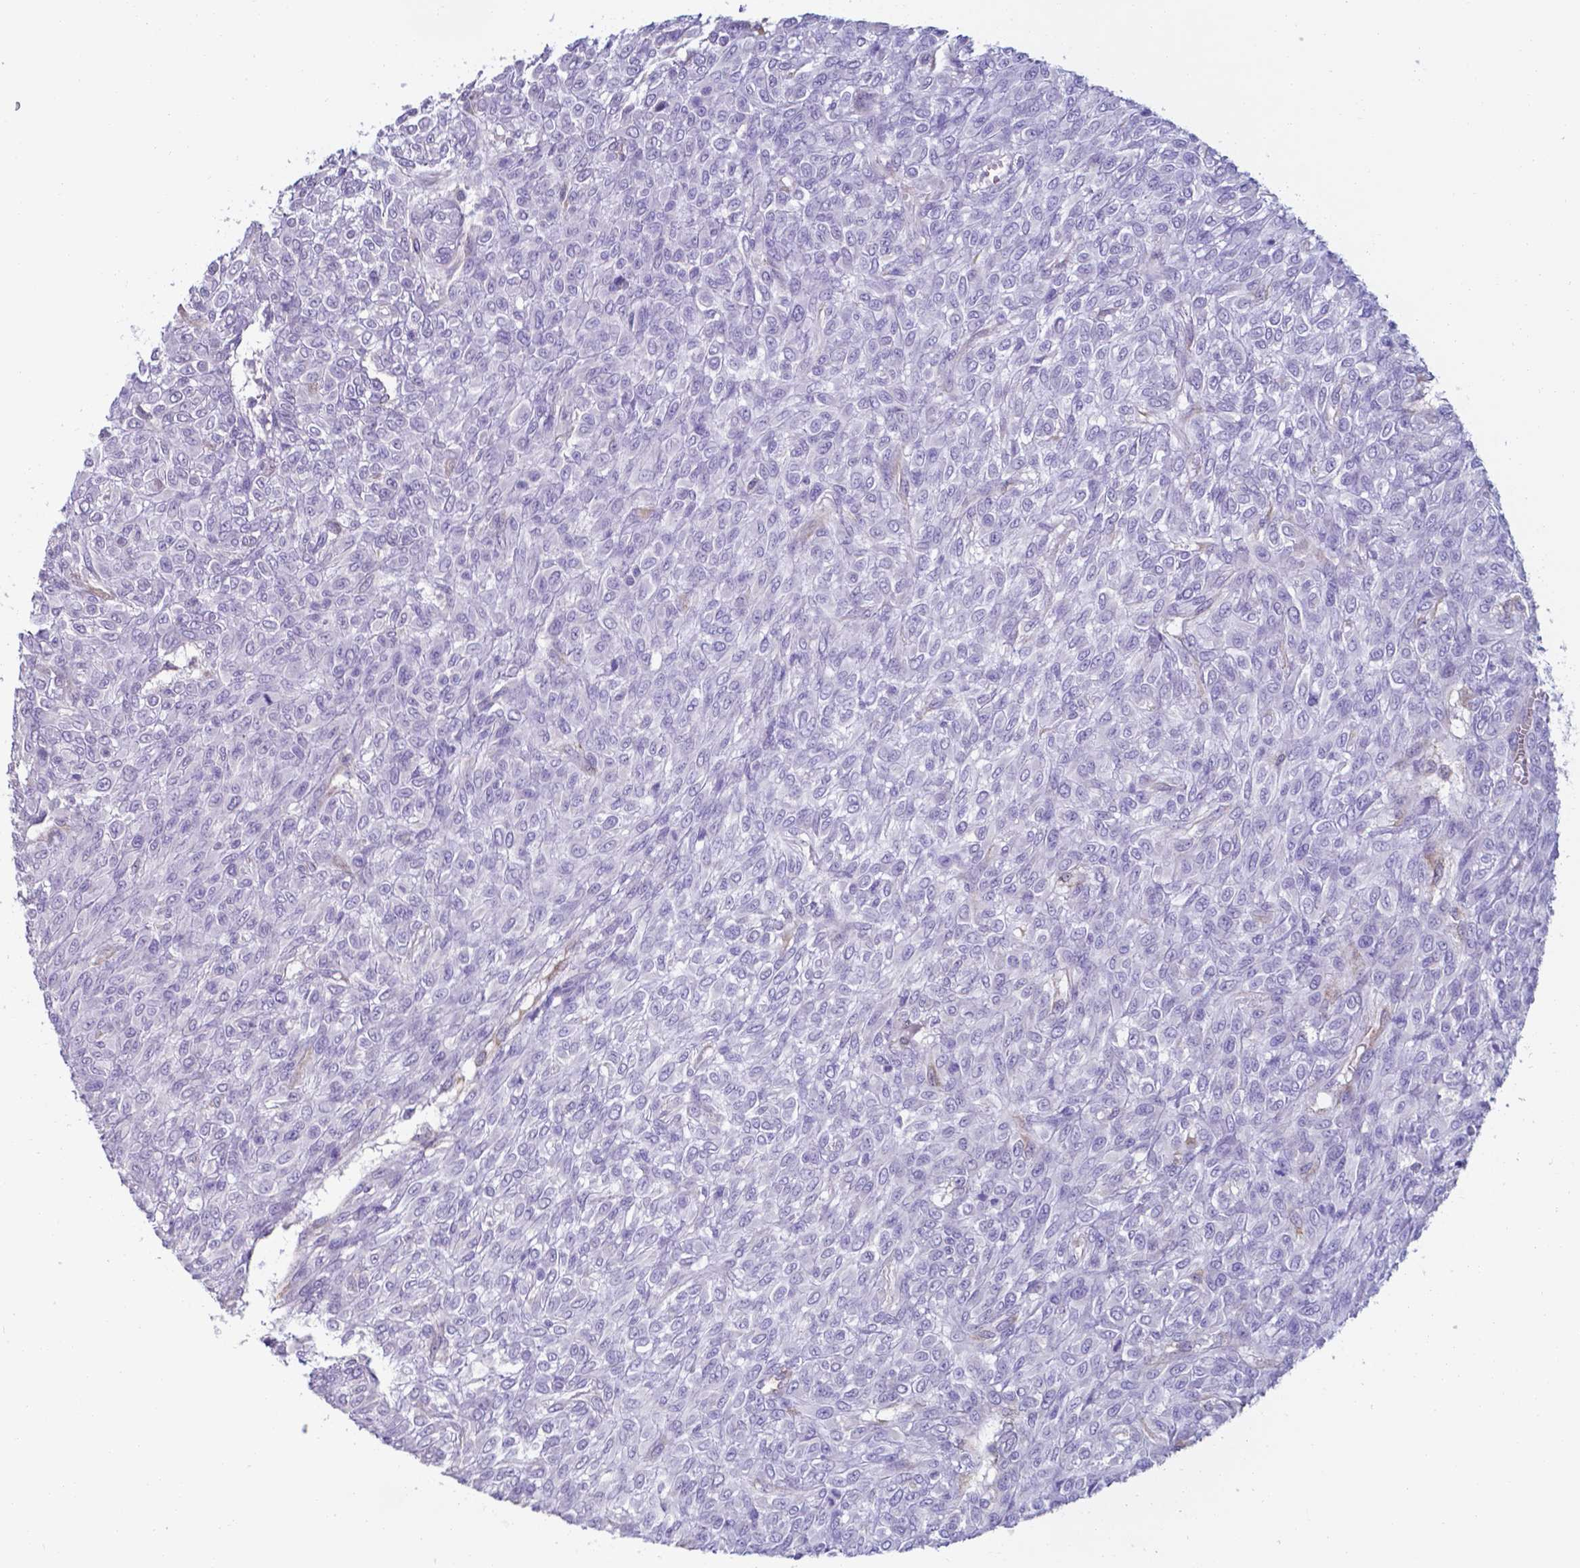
{"staining": {"intensity": "negative", "quantity": "none", "location": "none"}, "tissue": "renal cancer", "cell_type": "Tumor cells", "image_type": "cancer", "snomed": [{"axis": "morphology", "description": "Adenocarcinoma, NOS"}, {"axis": "topography", "description": "Kidney"}], "caption": "Renal cancer (adenocarcinoma) was stained to show a protein in brown. There is no significant expression in tumor cells.", "gene": "UBE2J1", "patient": {"sex": "male", "age": 58}}